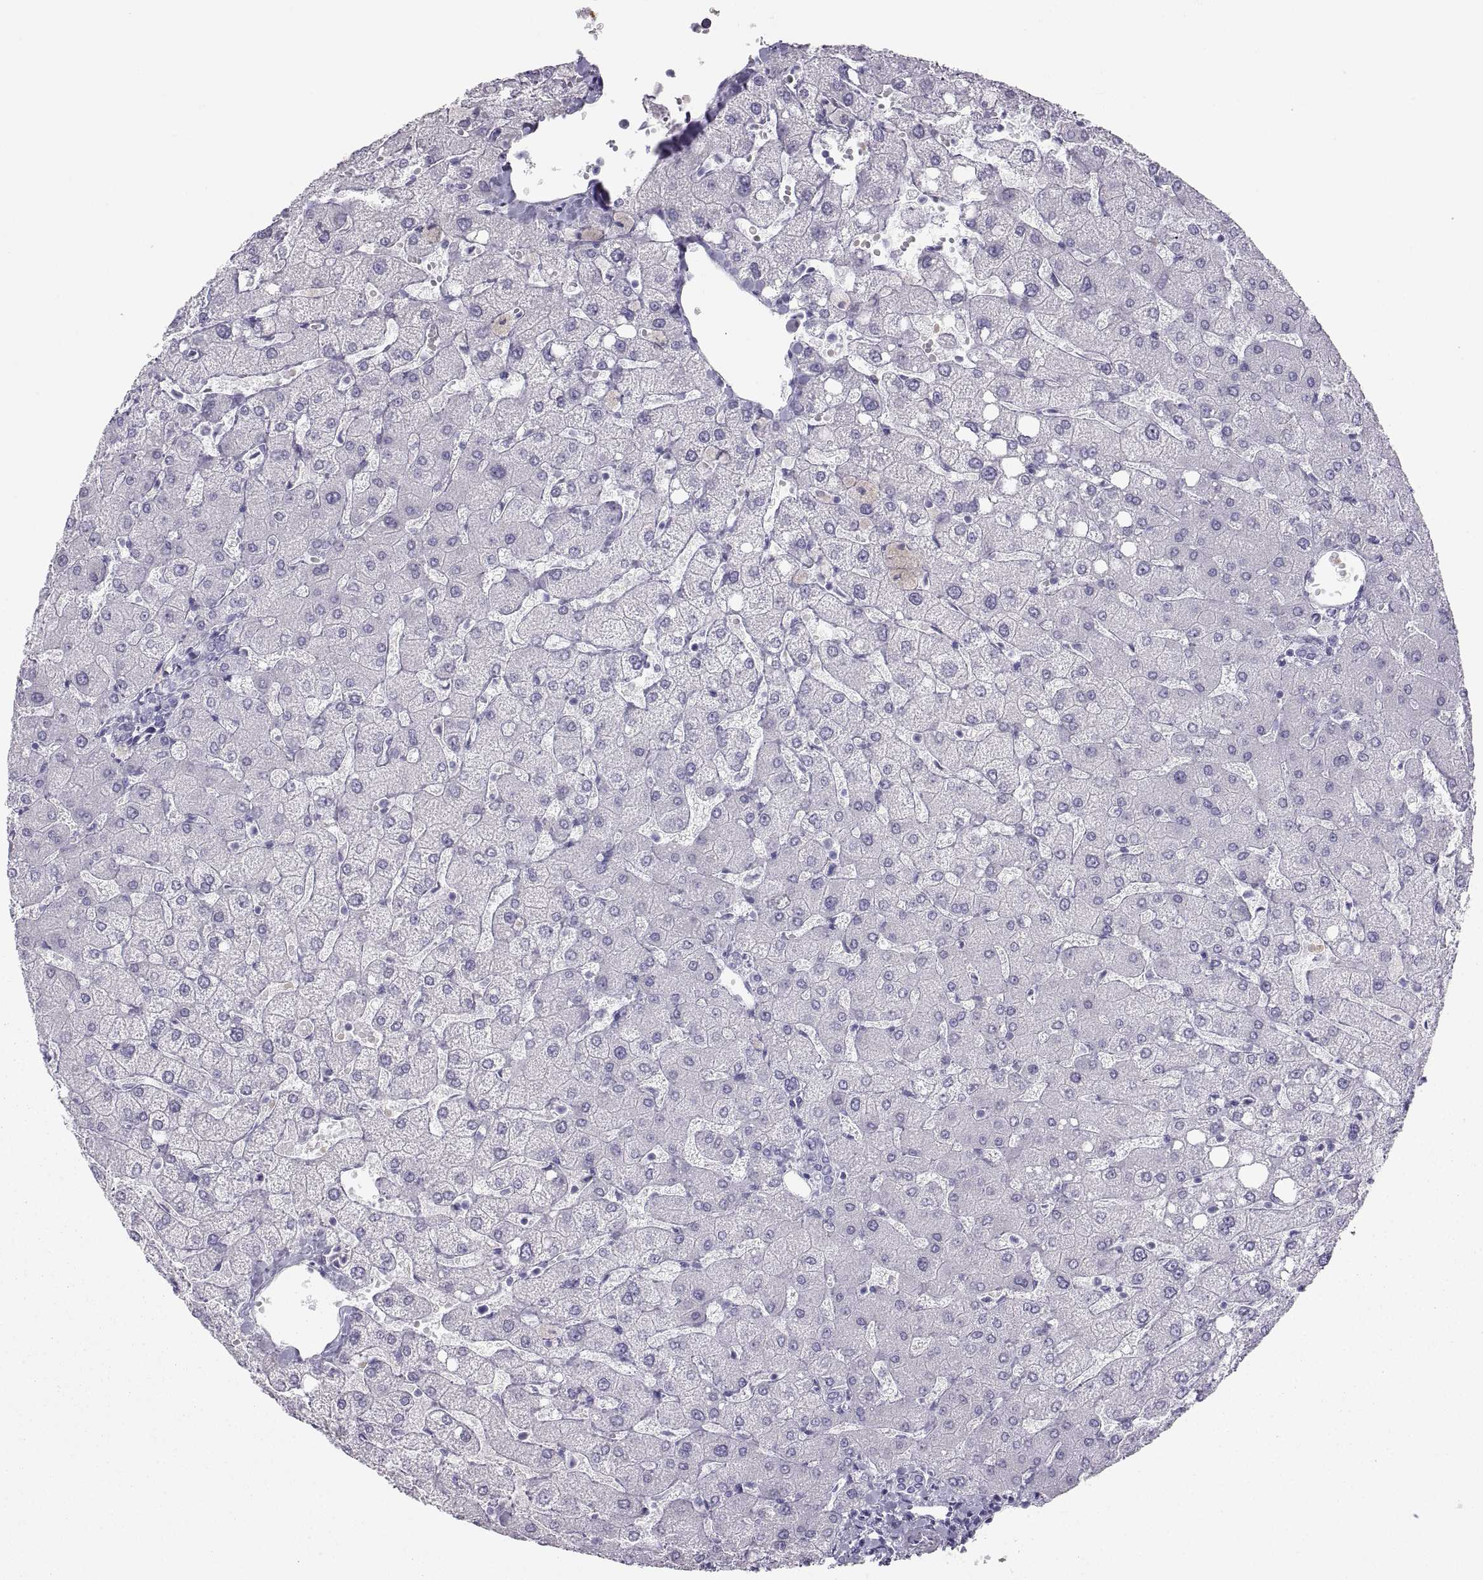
{"staining": {"intensity": "negative", "quantity": "none", "location": "none"}, "tissue": "liver", "cell_type": "Cholangiocytes", "image_type": "normal", "snomed": [{"axis": "morphology", "description": "Normal tissue, NOS"}, {"axis": "topography", "description": "Liver"}], "caption": "Immunohistochemical staining of benign liver demonstrates no significant staining in cholangiocytes. (Stains: DAB (3,3'-diaminobenzidine) immunohistochemistry (IHC) with hematoxylin counter stain, Microscopy: brightfield microscopy at high magnification).", "gene": "SEMG1", "patient": {"sex": "female", "age": 54}}